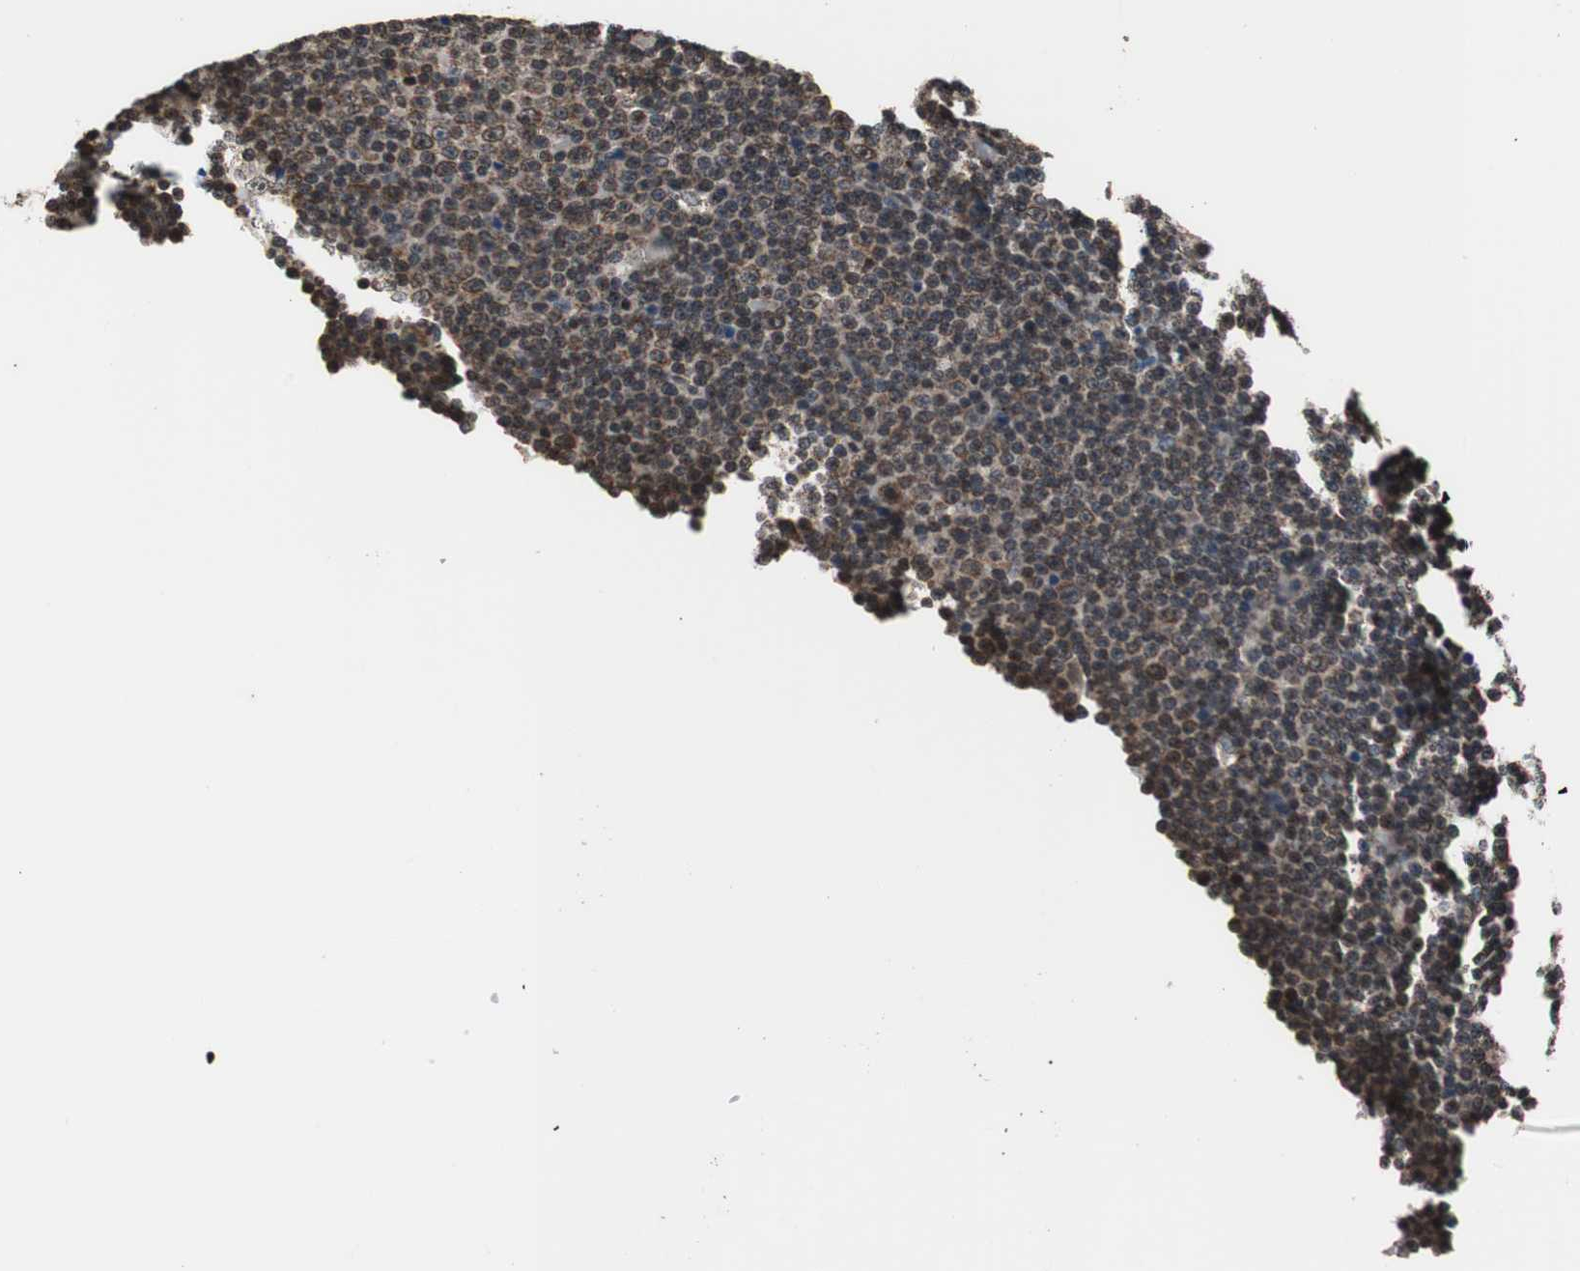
{"staining": {"intensity": "negative", "quantity": "none", "location": "none"}, "tissue": "lymphoma", "cell_type": "Tumor cells", "image_type": "cancer", "snomed": [{"axis": "morphology", "description": "Malignant lymphoma, non-Hodgkin's type, Low grade"}, {"axis": "topography", "description": "Lymph node"}], "caption": "Immunohistochemistry (IHC) of human lymphoma reveals no staining in tumor cells. (Immunohistochemistry (IHC), brightfield microscopy, high magnification).", "gene": "RFC1", "patient": {"sex": "female", "age": 67}}